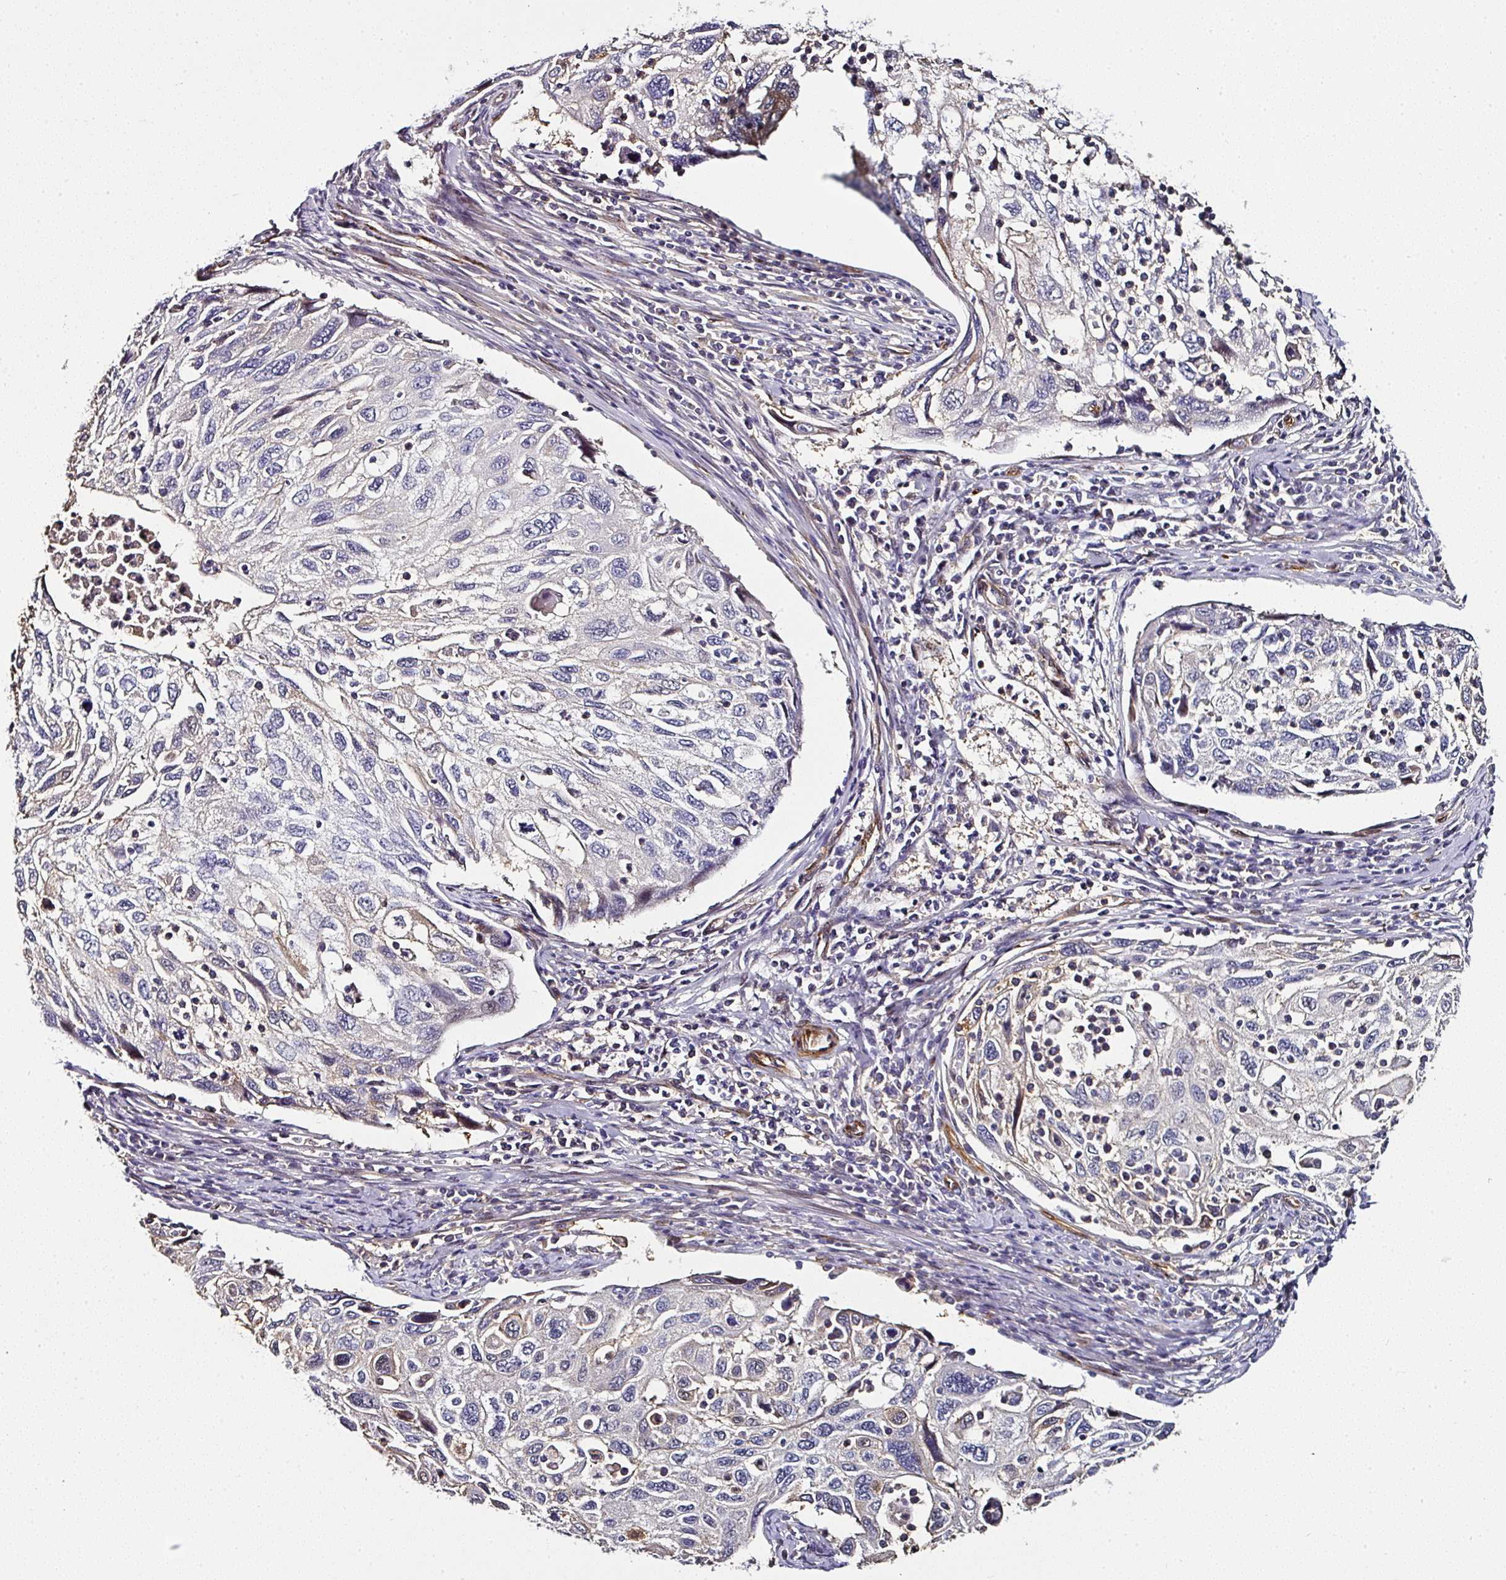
{"staining": {"intensity": "weak", "quantity": "<25%", "location": "cytoplasmic/membranous"}, "tissue": "cervical cancer", "cell_type": "Tumor cells", "image_type": "cancer", "snomed": [{"axis": "morphology", "description": "Squamous cell carcinoma, NOS"}, {"axis": "topography", "description": "Cervix"}], "caption": "Protein analysis of cervical cancer (squamous cell carcinoma) reveals no significant staining in tumor cells.", "gene": "BEND5", "patient": {"sex": "female", "age": 70}}